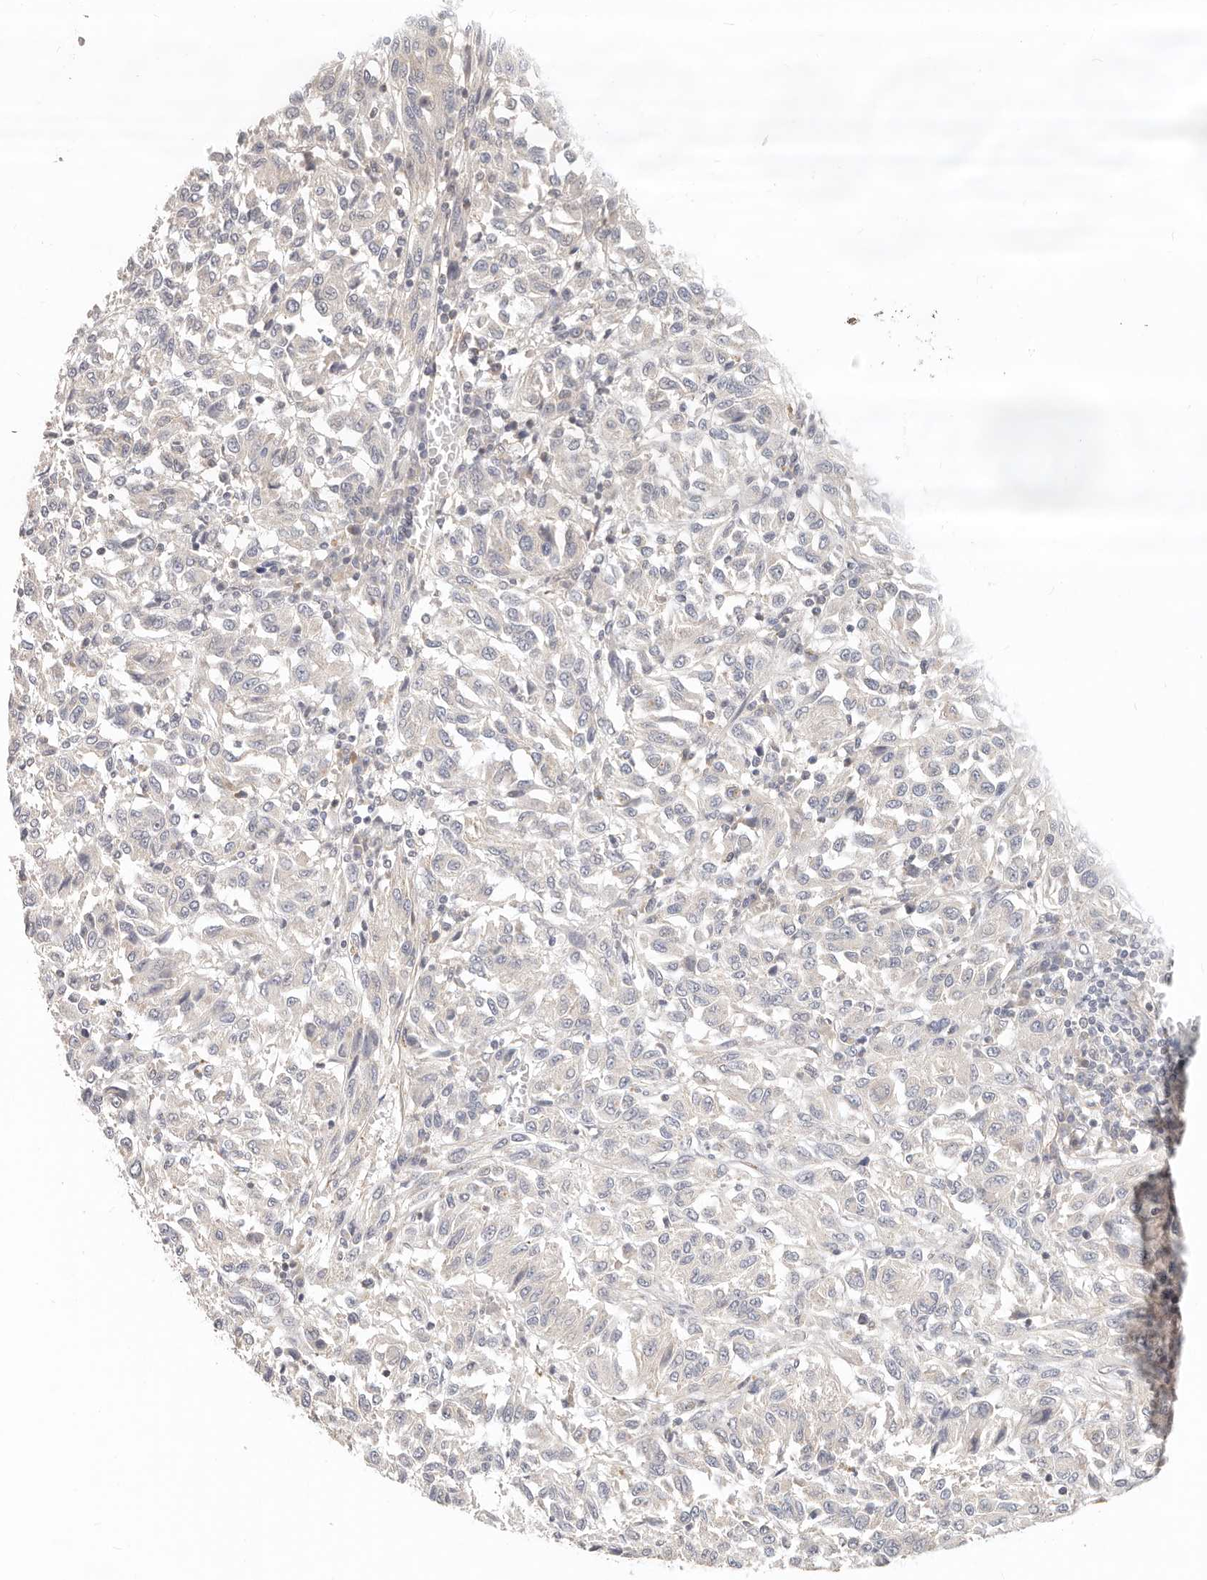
{"staining": {"intensity": "negative", "quantity": "none", "location": "none"}, "tissue": "melanoma", "cell_type": "Tumor cells", "image_type": "cancer", "snomed": [{"axis": "morphology", "description": "Malignant melanoma, Metastatic site"}, {"axis": "topography", "description": "Lung"}], "caption": "DAB immunohistochemical staining of human melanoma demonstrates no significant positivity in tumor cells.", "gene": "ZRANB1", "patient": {"sex": "male", "age": 64}}